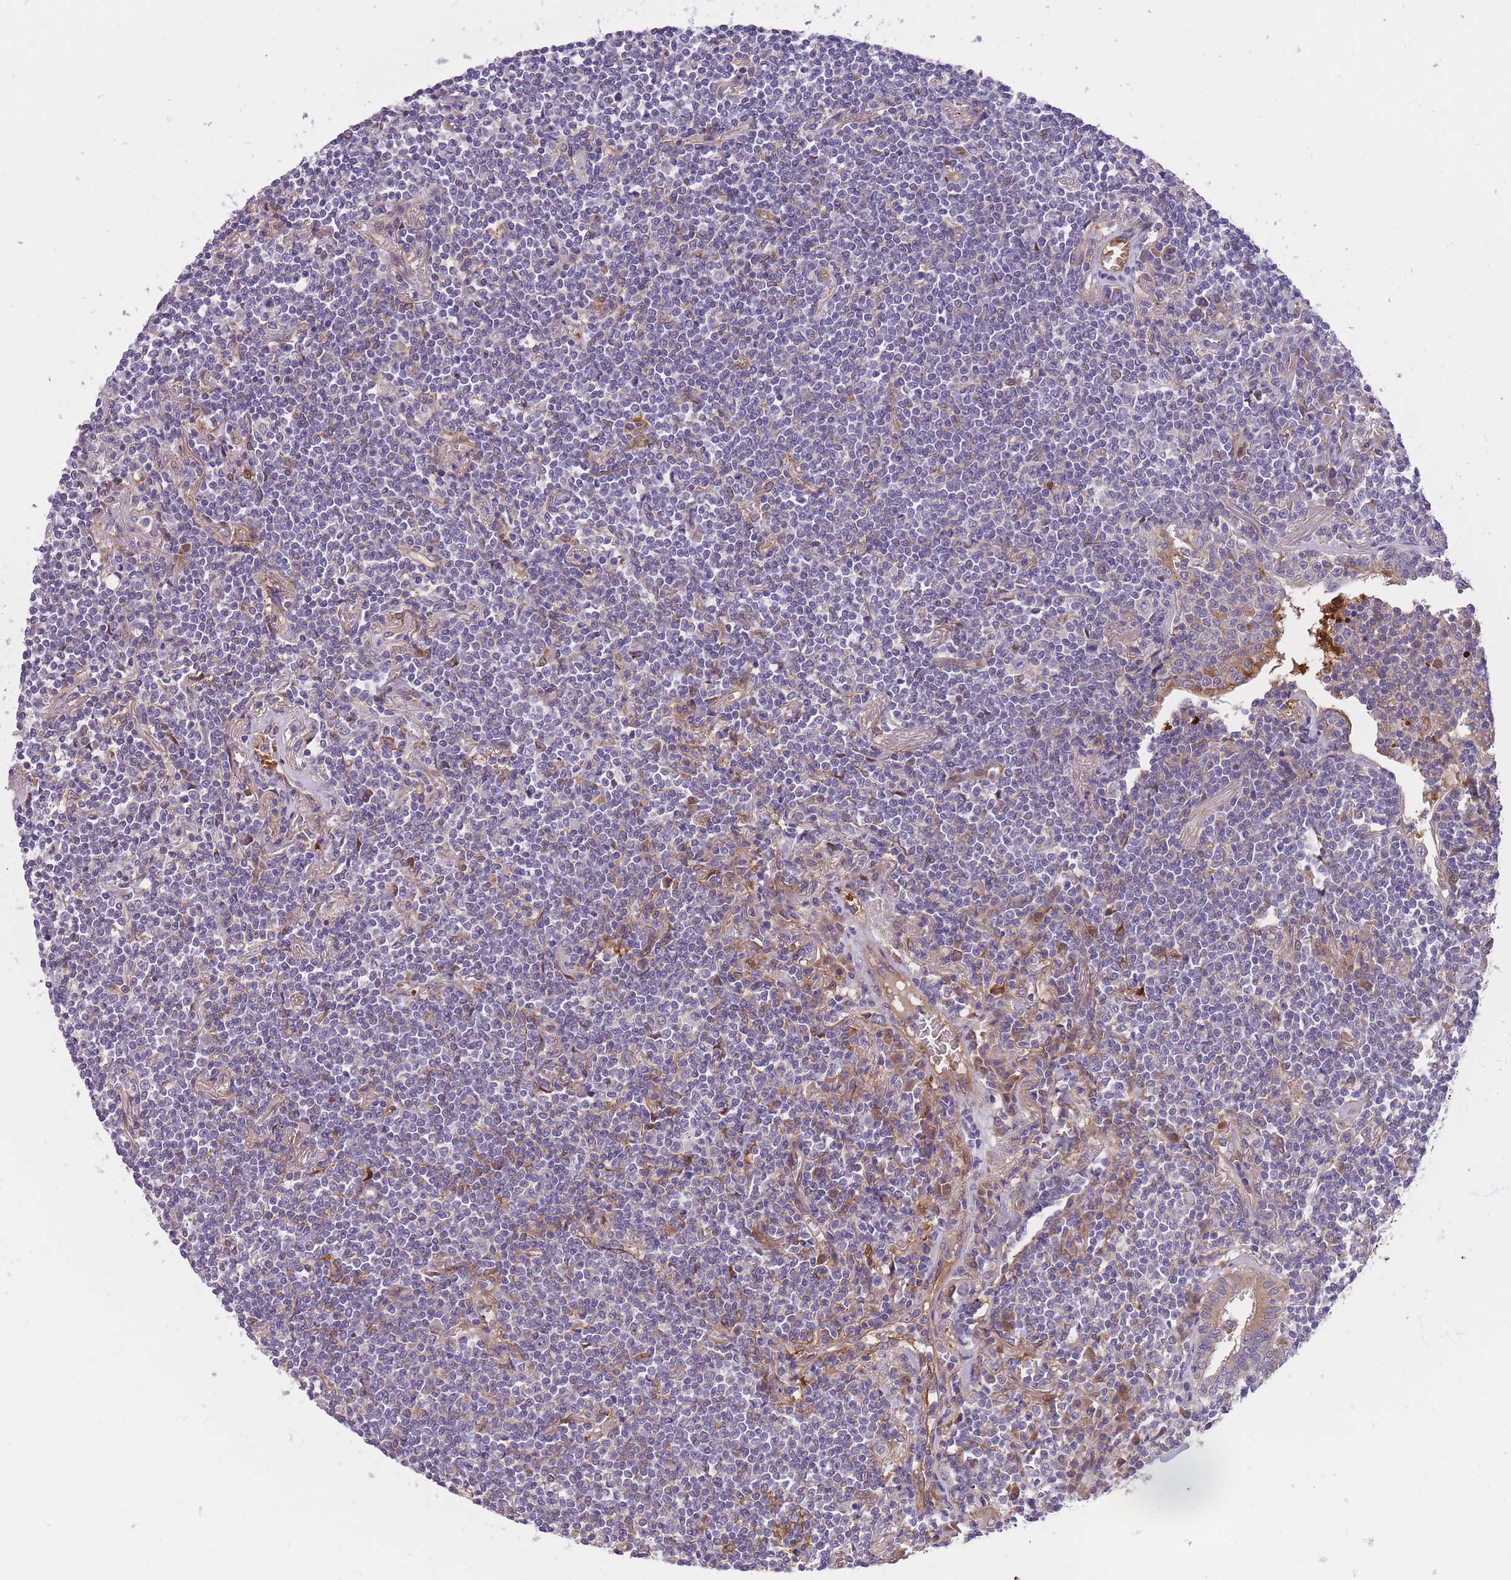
{"staining": {"intensity": "negative", "quantity": "none", "location": "none"}, "tissue": "lymphoma", "cell_type": "Tumor cells", "image_type": "cancer", "snomed": [{"axis": "morphology", "description": "Malignant lymphoma, non-Hodgkin's type, Low grade"}, {"axis": "topography", "description": "Lung"}], "caption": "High magnification brightfield microscopy of low-grade malignant lymphoma, non-Hodgkin's type stained with DAB (brown) and counterstained with hematoxylin (blue): tumor cells show no significant expression.", "gene": "CRYGN", "patient": {"sex": "female", "age": 71}}